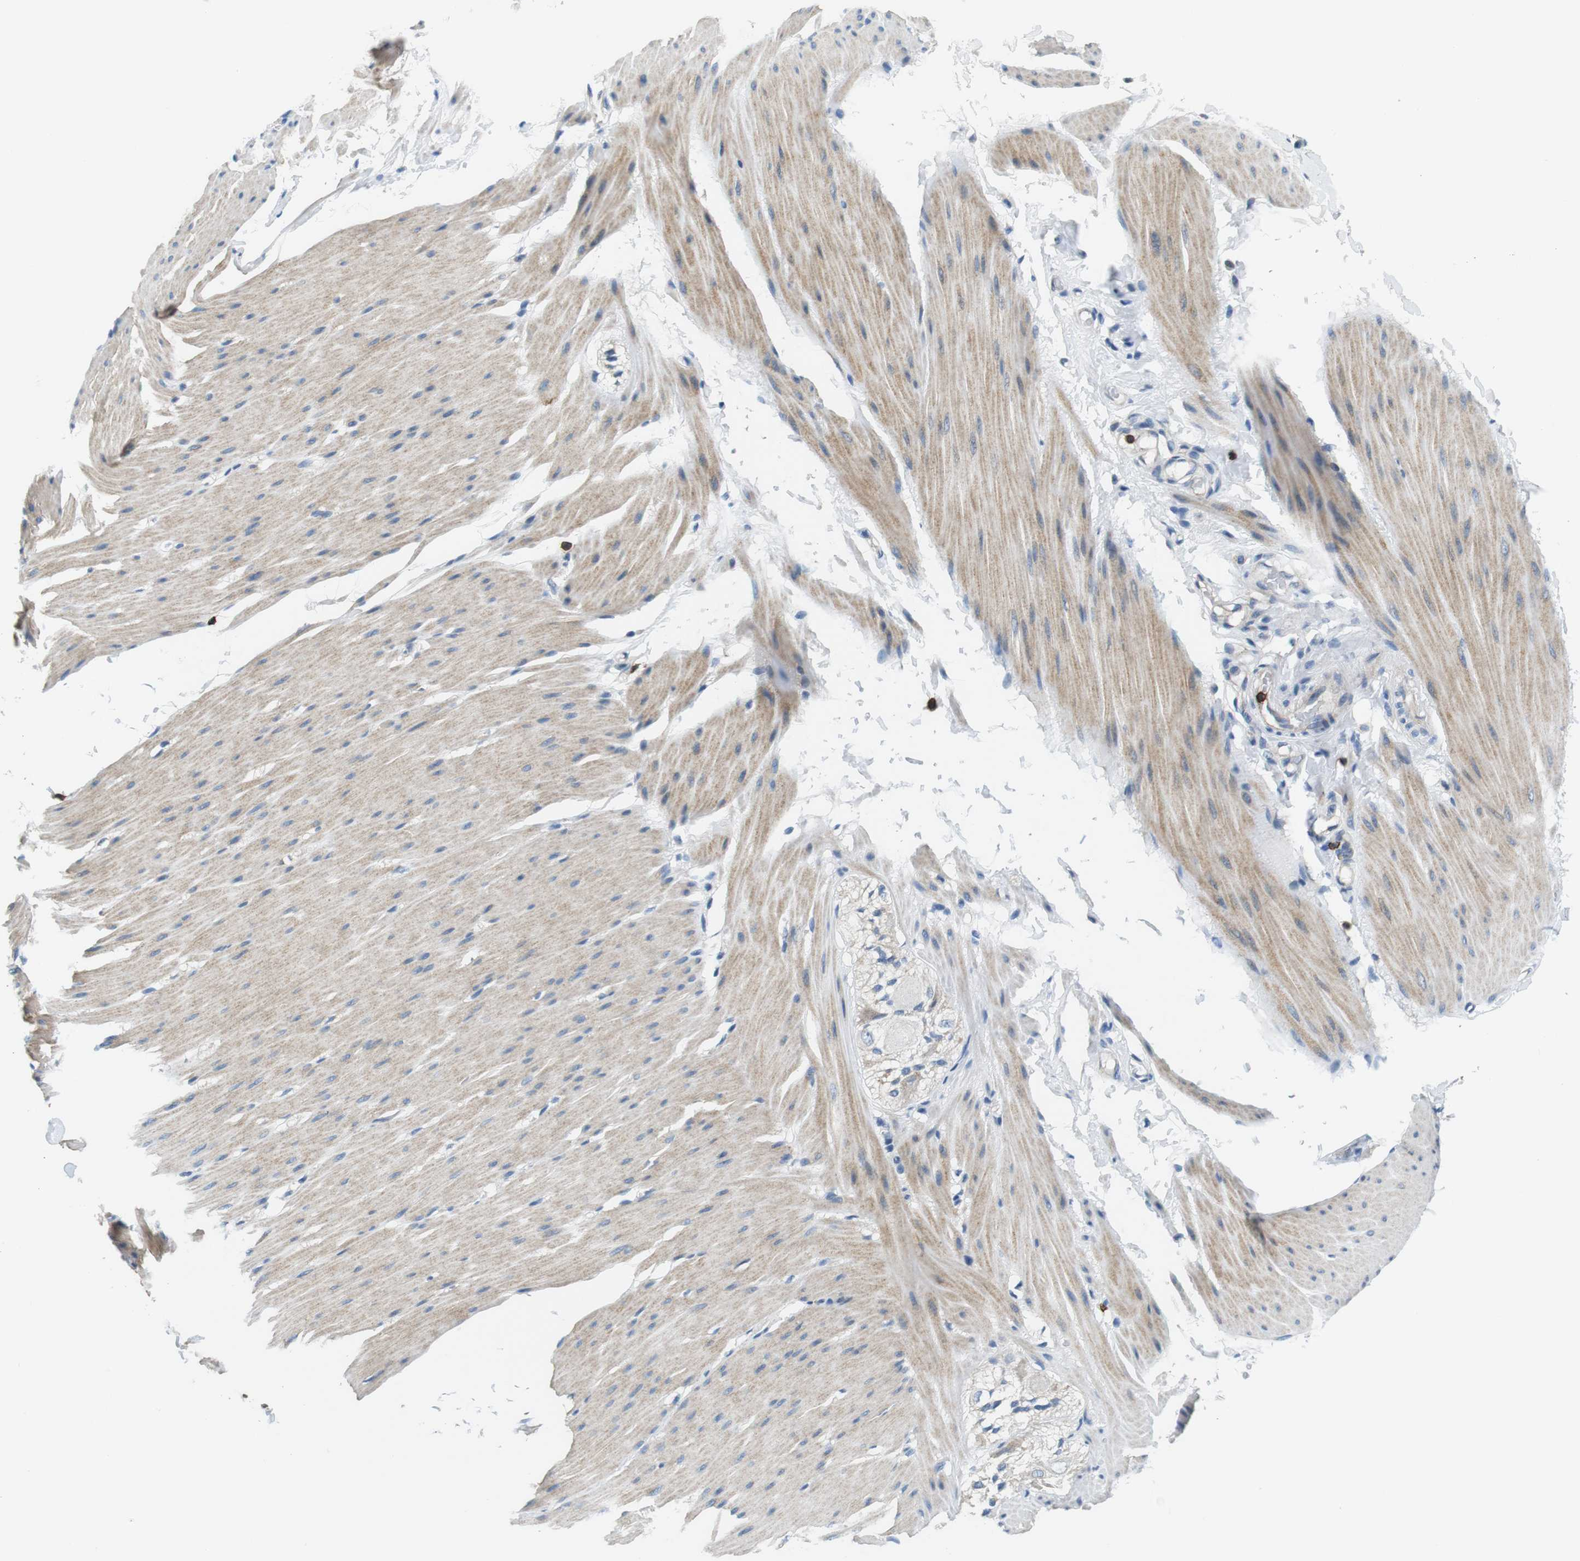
{"staining": {"intensity": "weak", "quantity": "25%-75%", "location": "cytoplasmic/membranous"}, "tissue": "smooth muscle", "cell_type": "Smooth muscle cells", "image_type": "normal", "snomed": [{"axis": "morphology", "description": "Normal tissue, NOS"}, {"axis": "topography", "description": "Smooth muscle"}, {"axis": "topography", "description": "Colon"}], "caption": "Immunohistochemistry staining of unremarkable smooth muscle, which reveals low levels of weak cytoplasmic/membranous positivity in approximately 25%-75% of smooth muscle cells indicating weak cytoplasmic/membranous protein positivity. The staining was performed using DAB (brown) for protein detection and nuclei were counterstained in hematoxylin (blue).", "gene": "CD6", "patient": {"sex": "male", "age": 67}}